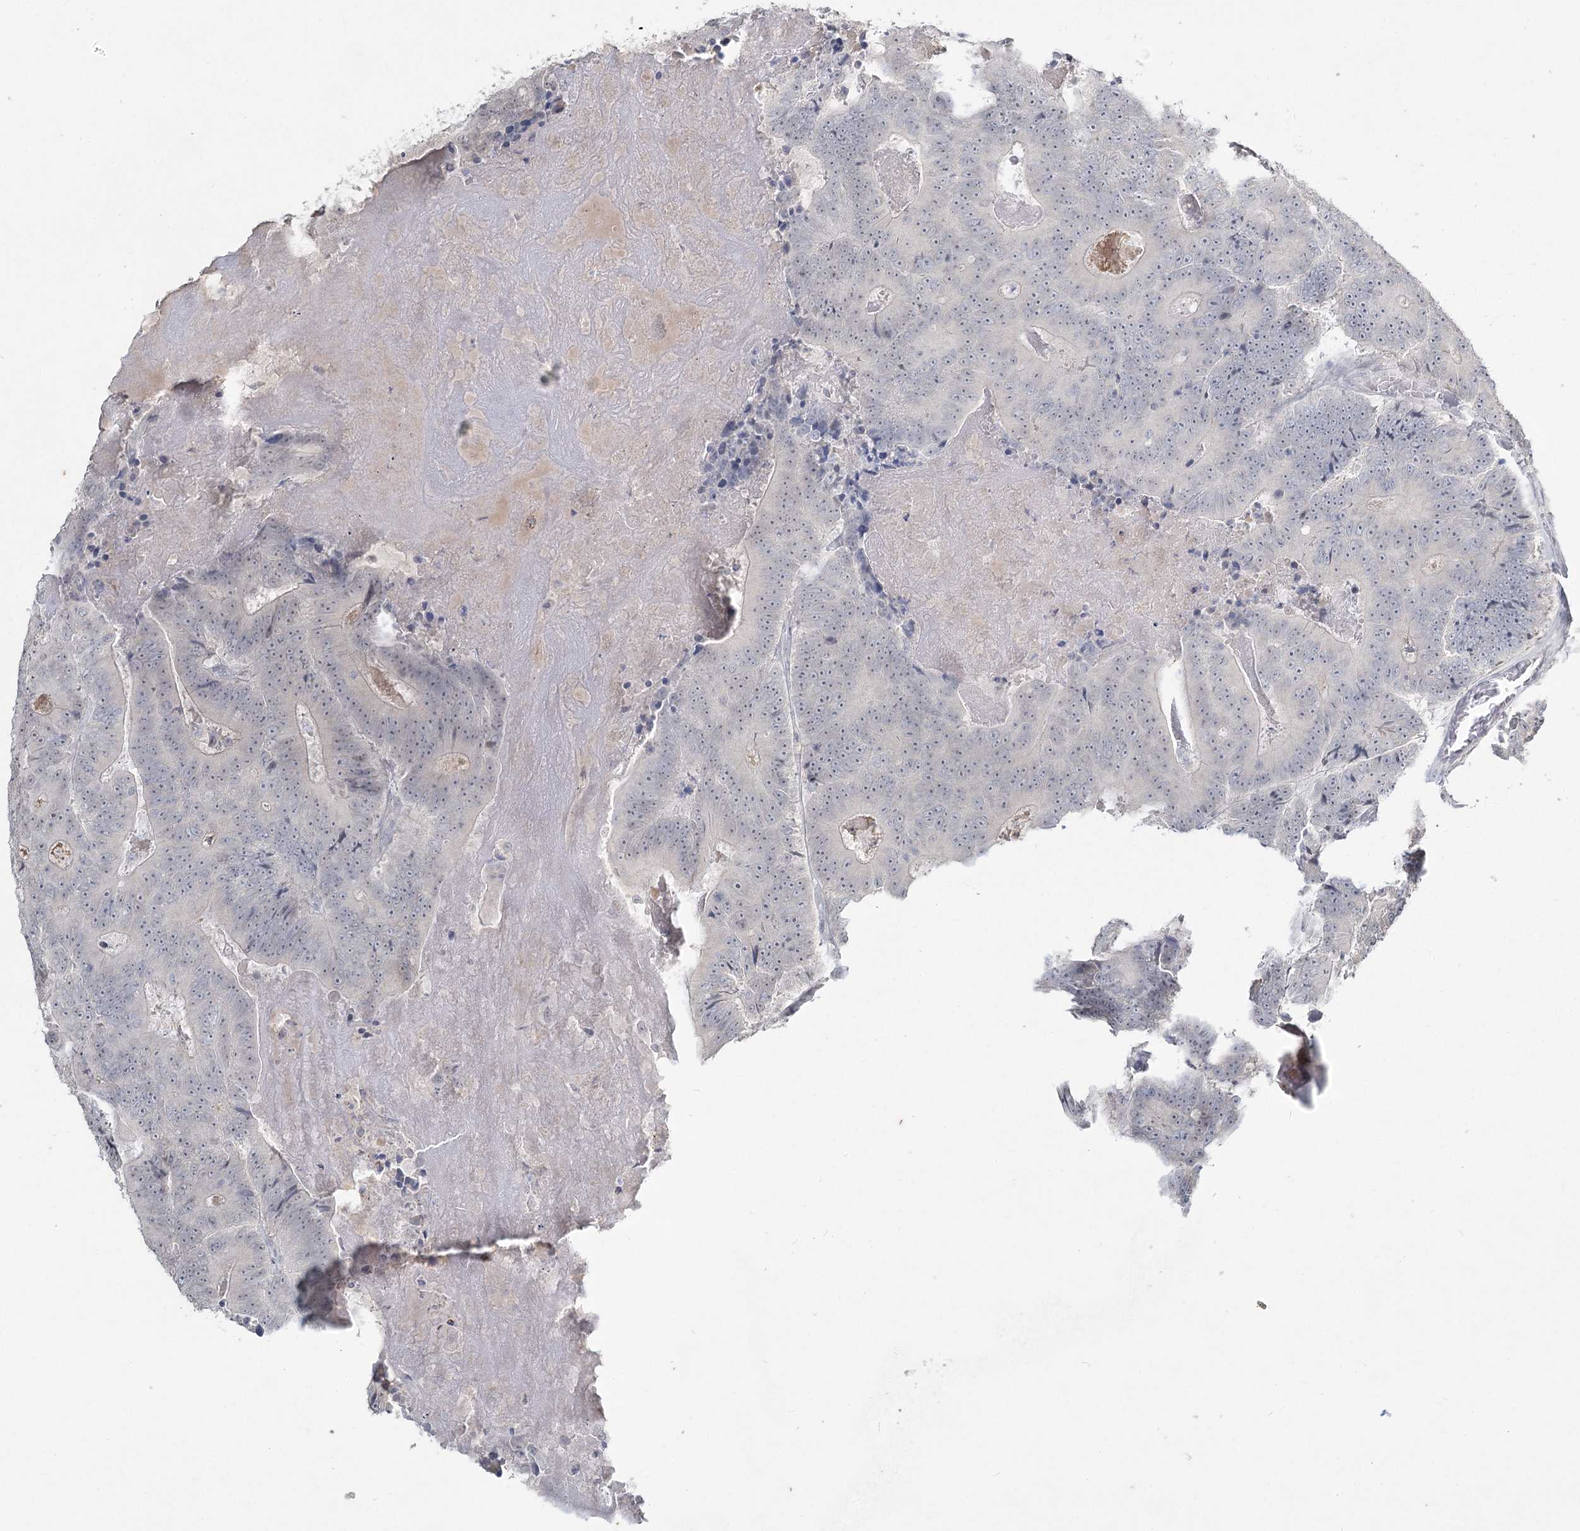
{"staining": {"intensity": "negative", "quantity": "none", "location": "none"}, "tissue": "colorectal cancer", "cell_type": "Tumor cells", "image_type": "cancer", "snomed": [{"axis": "morphology", "description": "Adenocarcinoma, NOS"}, {"axis": "topography", "description": "Colon"}], "caption": "High magnification brightfield microscopy of adenocarcinoma (colorectal) stained with DAB (3,3'-diaminobenzidine) (brown) and counterstained with hematoxylin (blue): tumor cells show no significant positivity. (IHC, brightfield microscopy, high magnification).", "gene": "LY6G5C", "patient": {"sex": "male", "age": 83}}